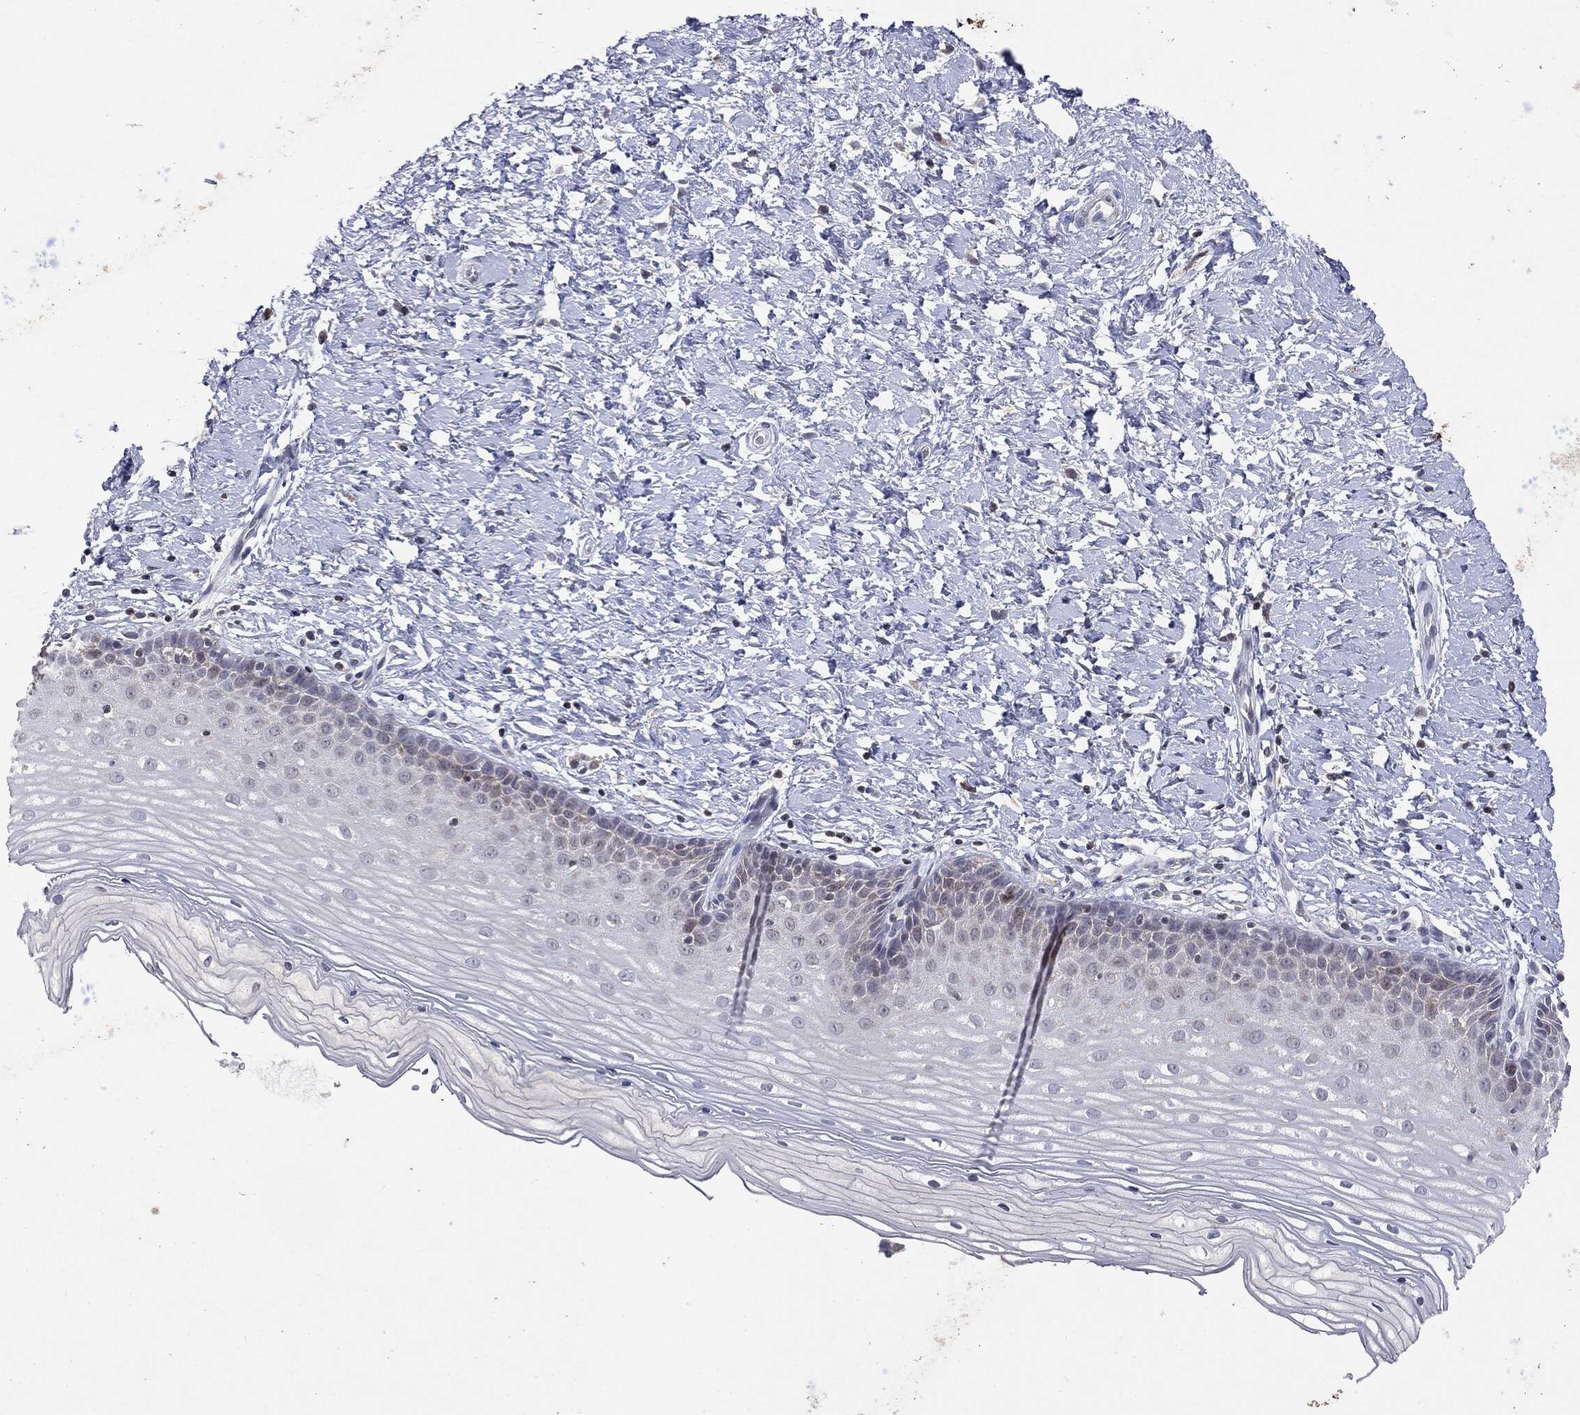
{"staining": {"intensity": "moderate", "quantity": ">75%", "location": "cytoplasmic/membranous,nuclear"}, "tissue": "cervix", "cell_type": "Glandular cells", "image_type": "normal", "snomed": [{"axis": "morphology", "description": "Normal tissue, NOS"}, {"axis": "topography", "description": "Cervix"}], "caption": "Cervix stained with DAB (3,3'-diaminobenzidine) immunohistochemistry (IHC) displays medium levels of moderate cytoplasmic/membranous,nuclear expression in about >75% of glandular cells.", "gene": "KIF2C", "patient": {"sex": "female", "age": 37}}